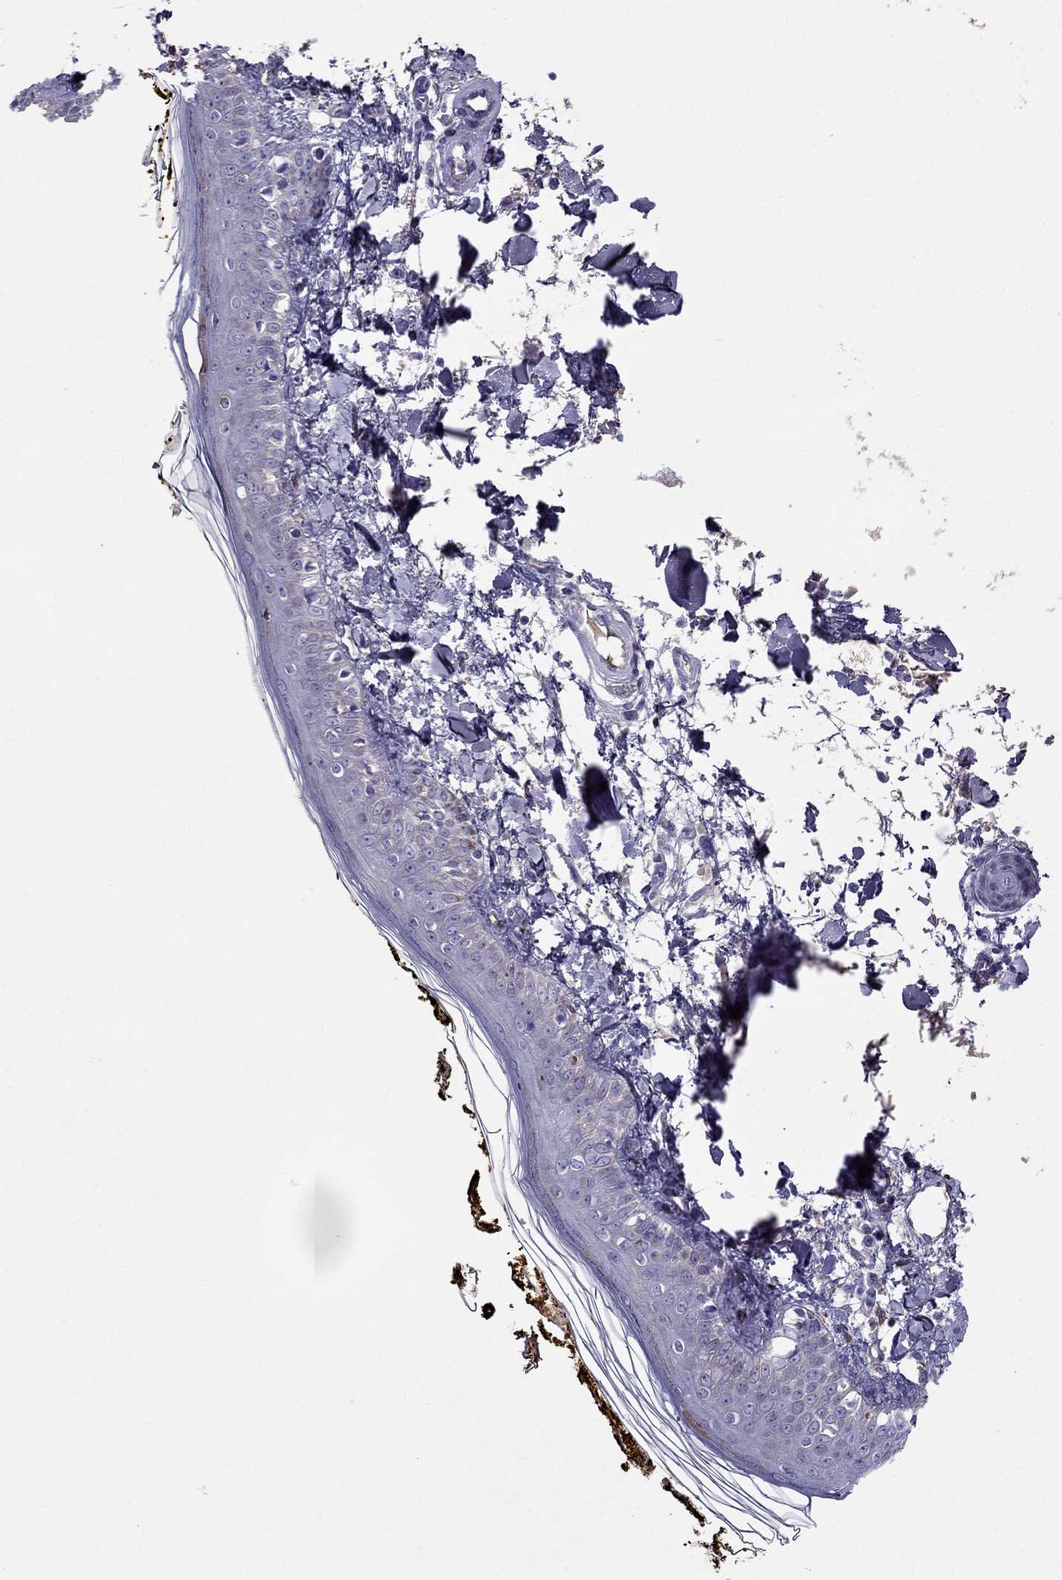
{"staining": {"intensity": "negative", "quantity": "none", "location": "none"}, "tissue": "skin", "cell_type": "Fibroblasts", "image_type": "normal", "snomed": [{"axis": "morphology", "description": "Normal tissue, NOS"}, {"axis": "topography", "description": "Skin"}], "caption": "This photomicrograph is of unremarkable skin stained with immunohistochemistry (IHC) to label a protein in brown with the nuclei are counter-stained blue. There is no staining in fibroblasts.", "gene": "TBC1D21", "patient": {"sex": "male", "age": 76}}